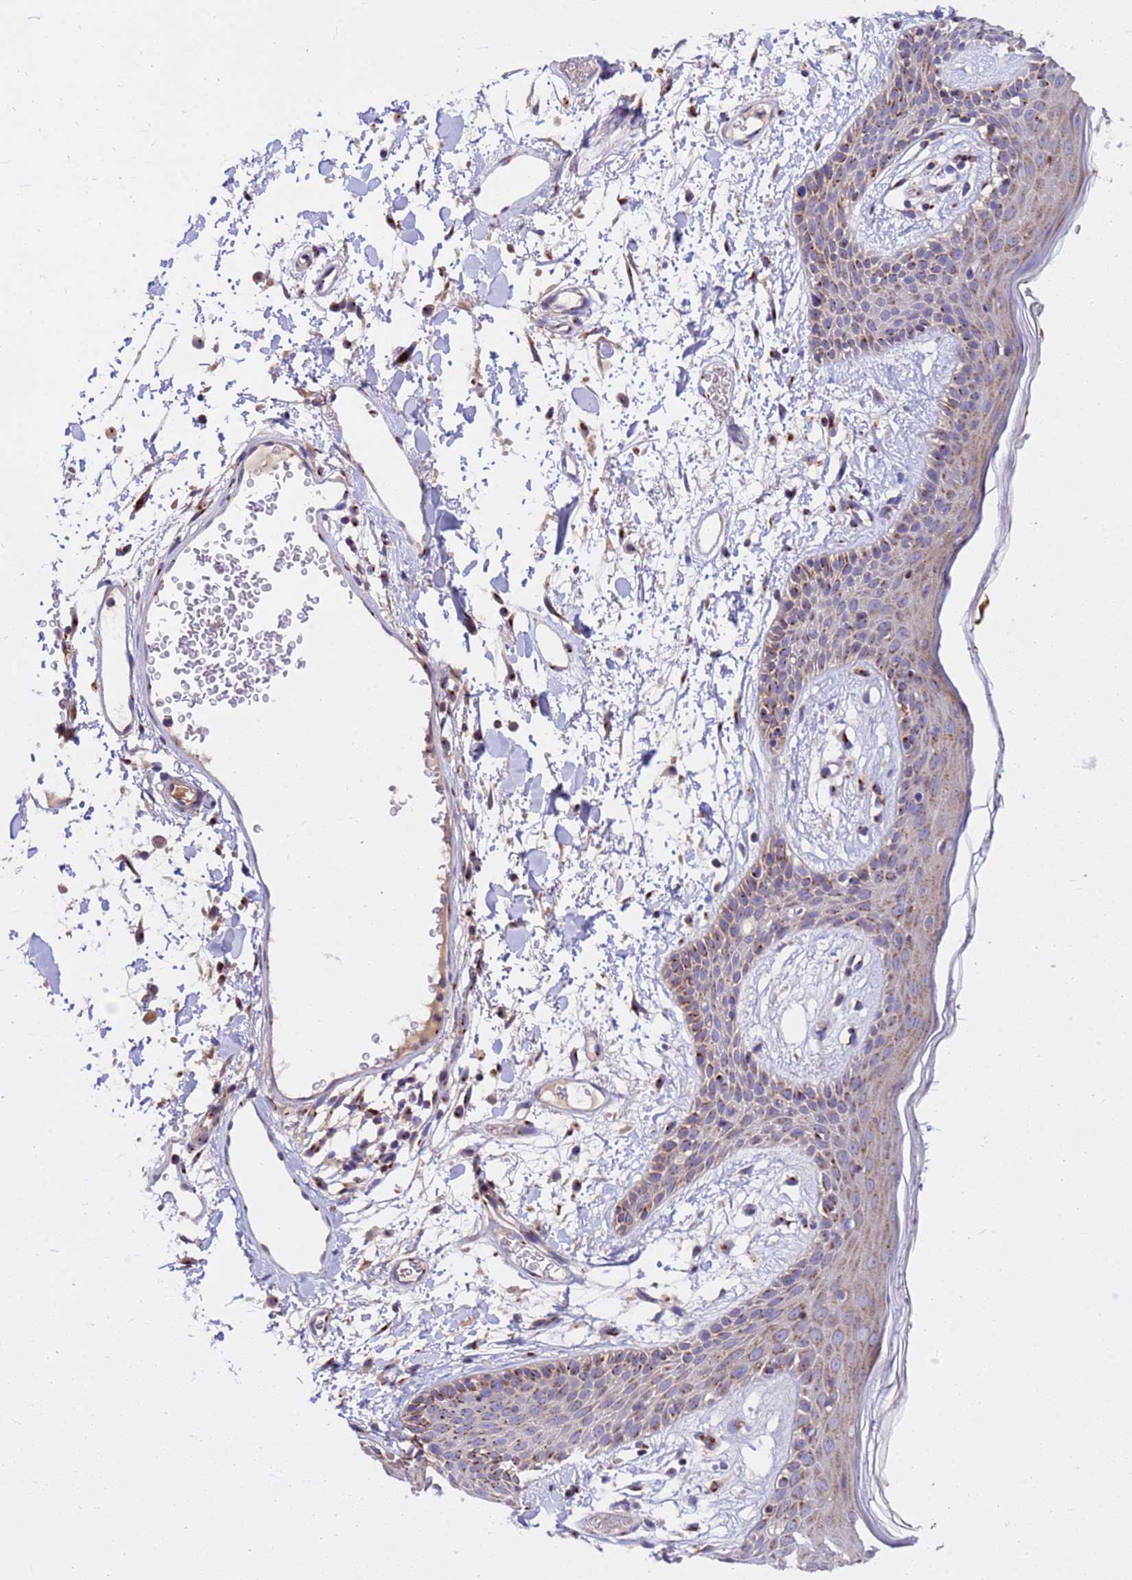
{"staining": {"intensity": "moderate", "quantity": ">75%", "location": "cytoplasmic/membranous"}, "tissue": "skin", "cell_type": "Fibroblasts", "image_type": "normal", "snomed": [{"axis": "morphology", "description": "Normal tissue, NOS"}, {"axis": "topography", "description": "Skin"}], "caption": "About >75% of fibroblasts in benign human skin exhibit moderate cytoplasmic/membranous protein staining as visualized by brown immunohistochemical staining.", "gene": "HPS3", "patient": {"sex": "male", "age": 79}}